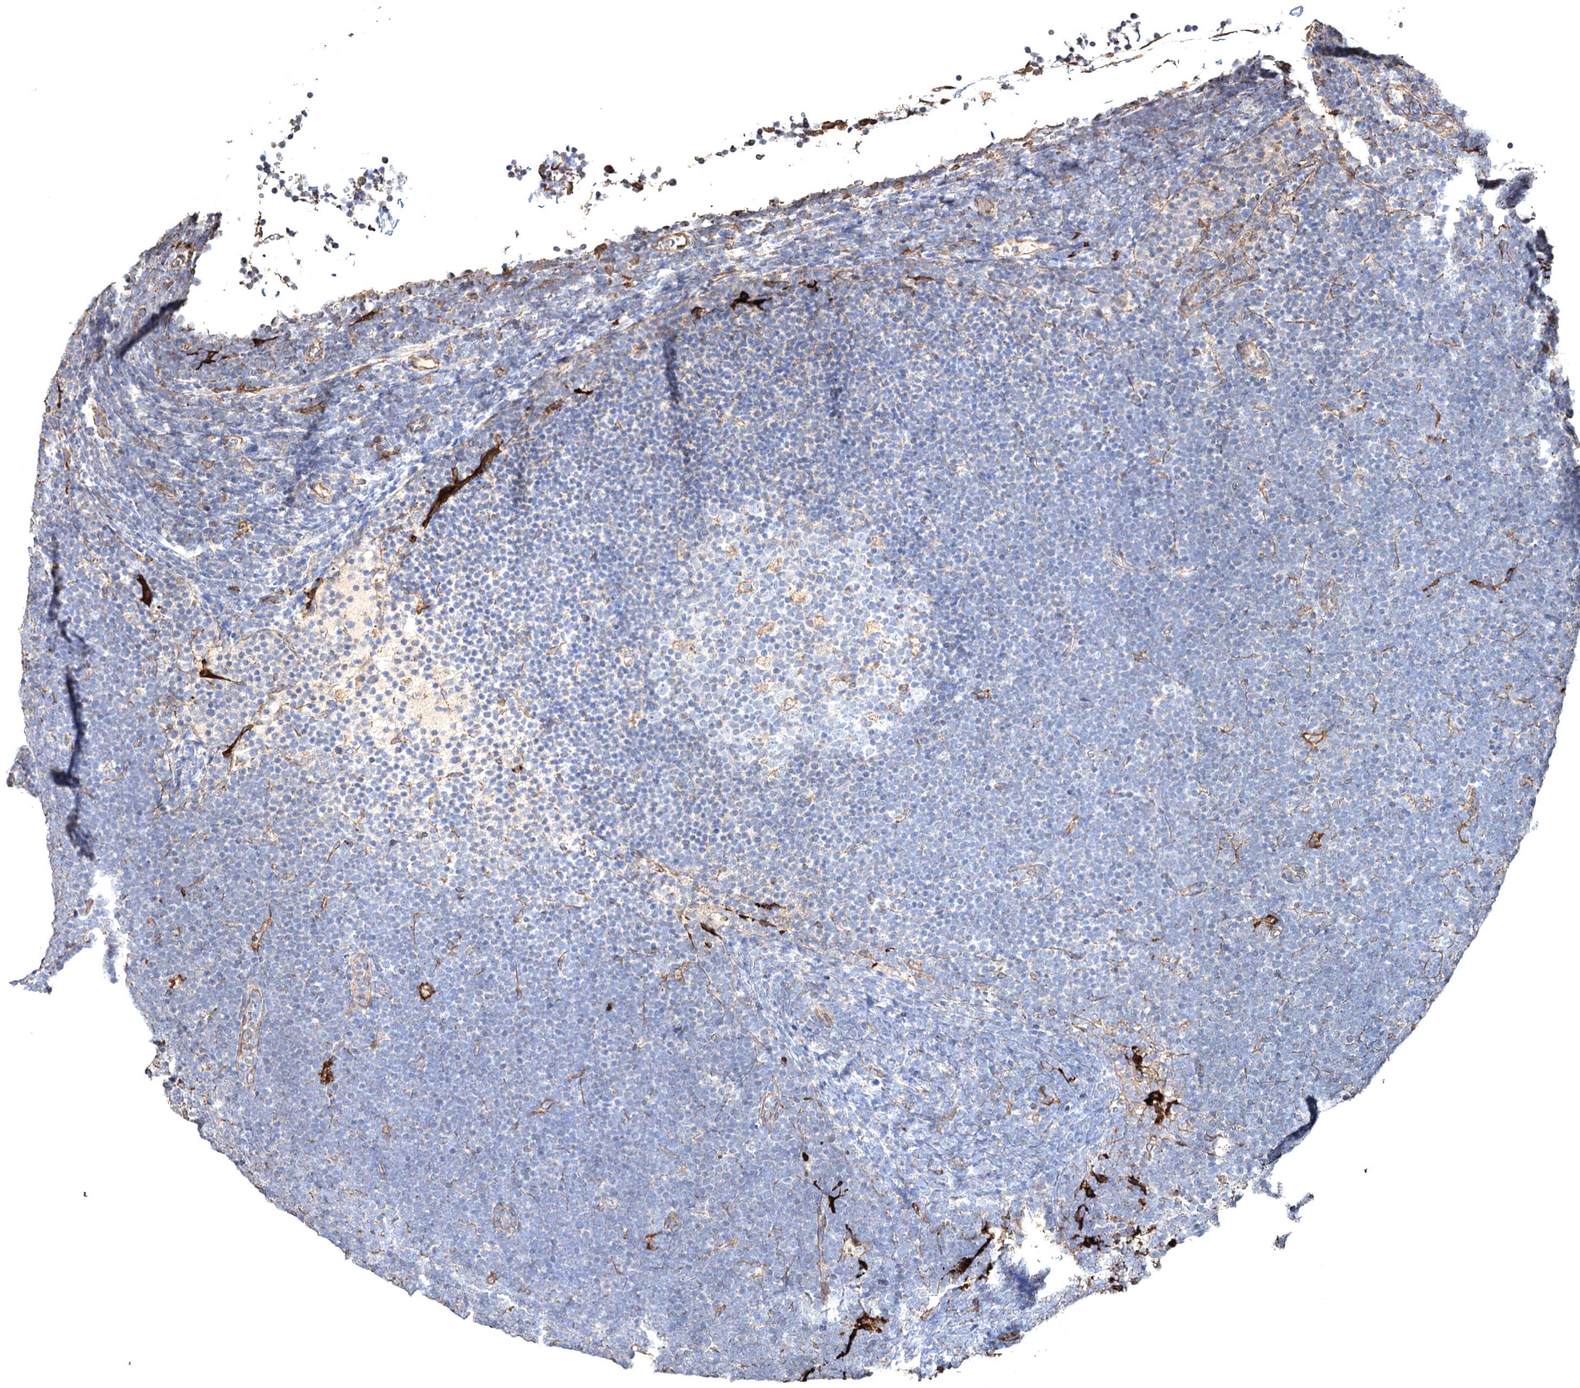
{"staining": {"intensity": "negative", "quantity": "none", "location": "none"}, "tissue": "lymphoma", "cell_type": "Tumor cells", "image_type": "cancer", "snomed": [{"axis": "morphology", "description": "Malignant lymphoma, non-Hodgkin's type, High grade"}, {"axis": "topography", "description": "Lymph node"}], "caption": "The photomicrograph displays no staining of tumor cells in lymphoma.", "gene": "CLEC4M", "patient": {"sex": "male", "age": 13}}